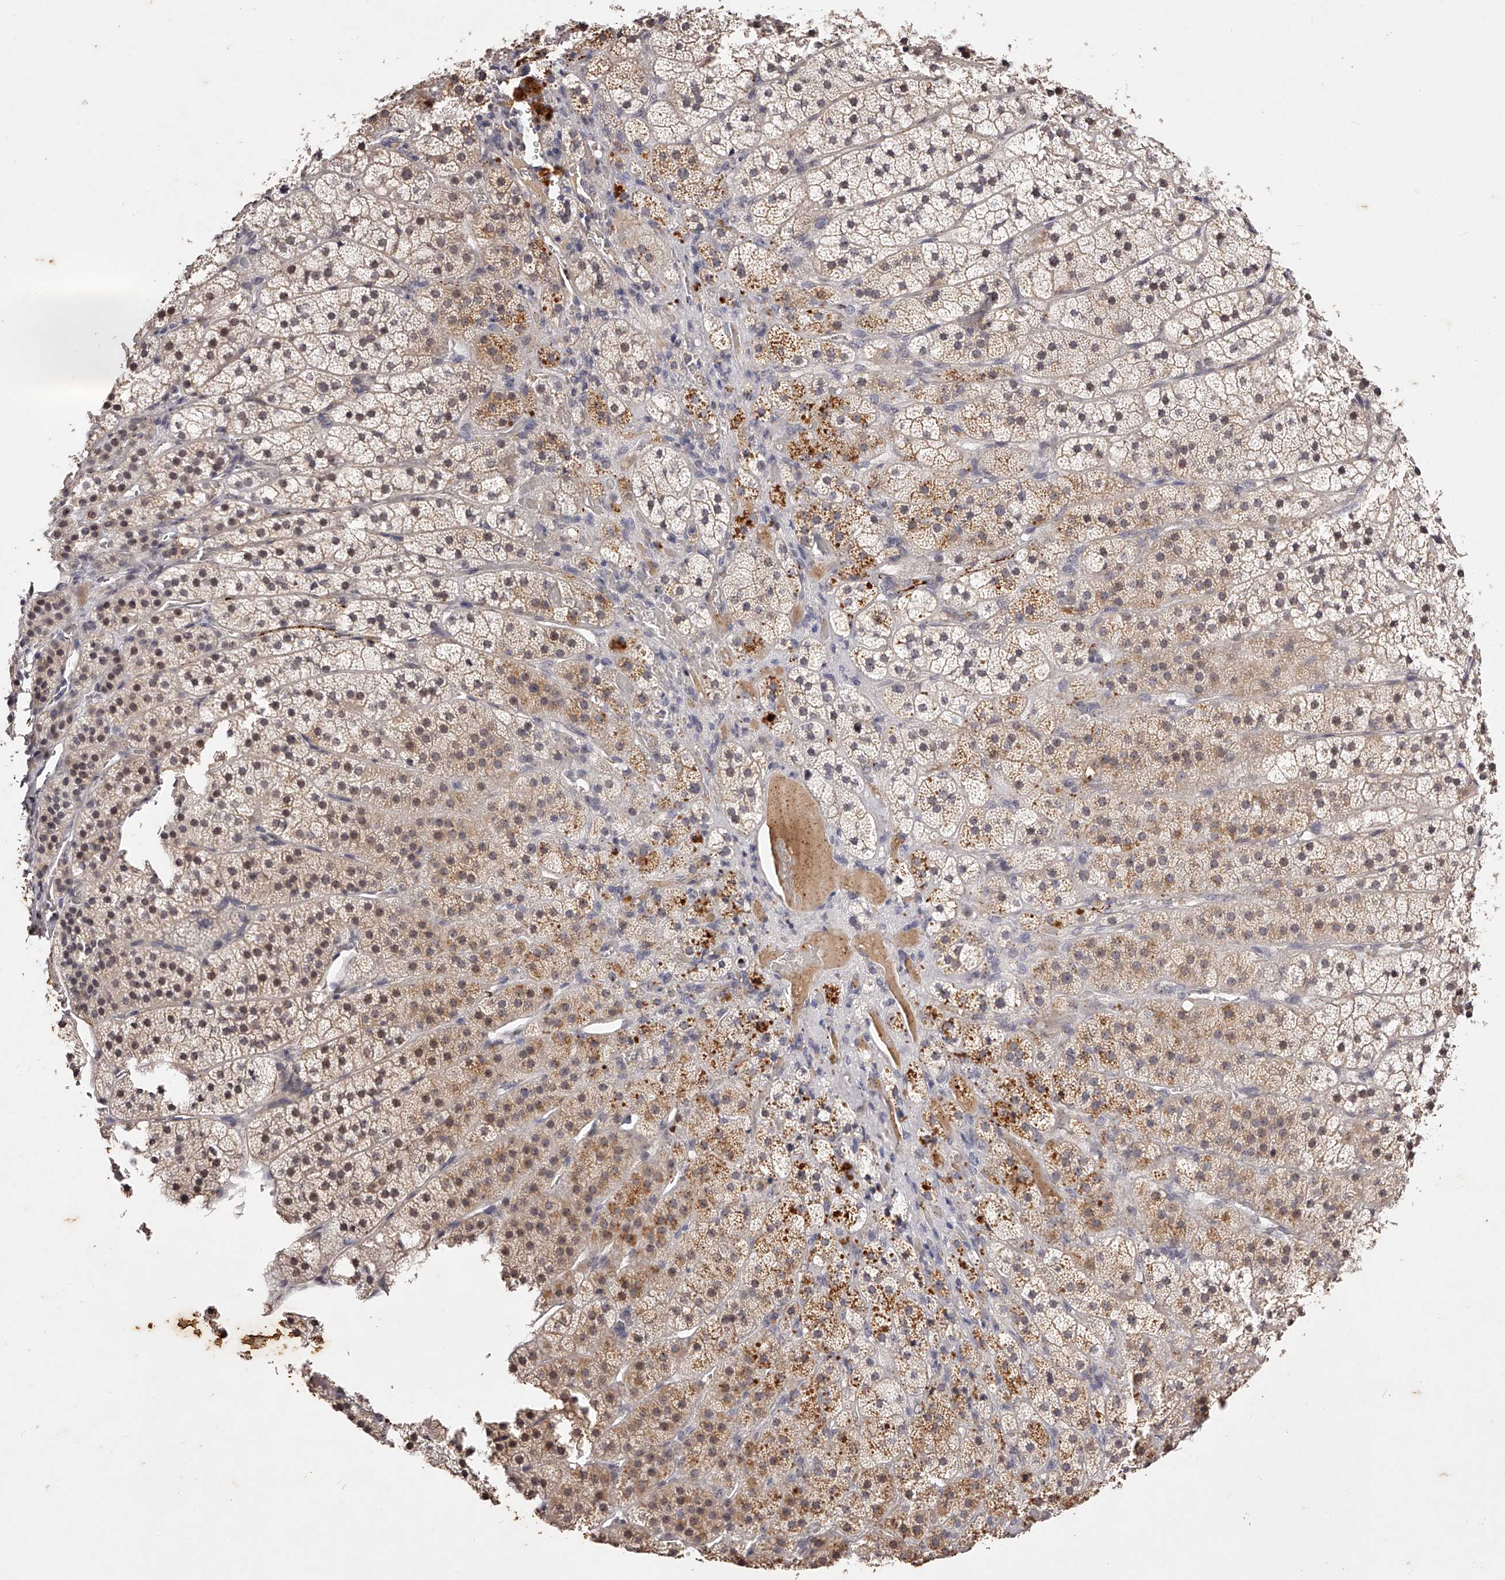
{"staining": {"intensity": "moderate", "quantity": ">75%", "location": "cytoplasmic/membranous,nuclear"}, "tissue": "adrenal gland", "cell_type": "Glandular cells", "image_type": "normal", "snomed": [{"axis": "morphology", "description": "Normal tissue, NOS"}, {"axis": "topography", "description": "Adrenal gland"}], "caption": "Human adrenal gland stained for a protein (brown) demonstrates moderate cytoplasmic/membranous,nuclear positive positivity in approximately >75% of glandular cells.", "gene": "PHACTR1", "patient": {"sex": "female", "age": 44}}